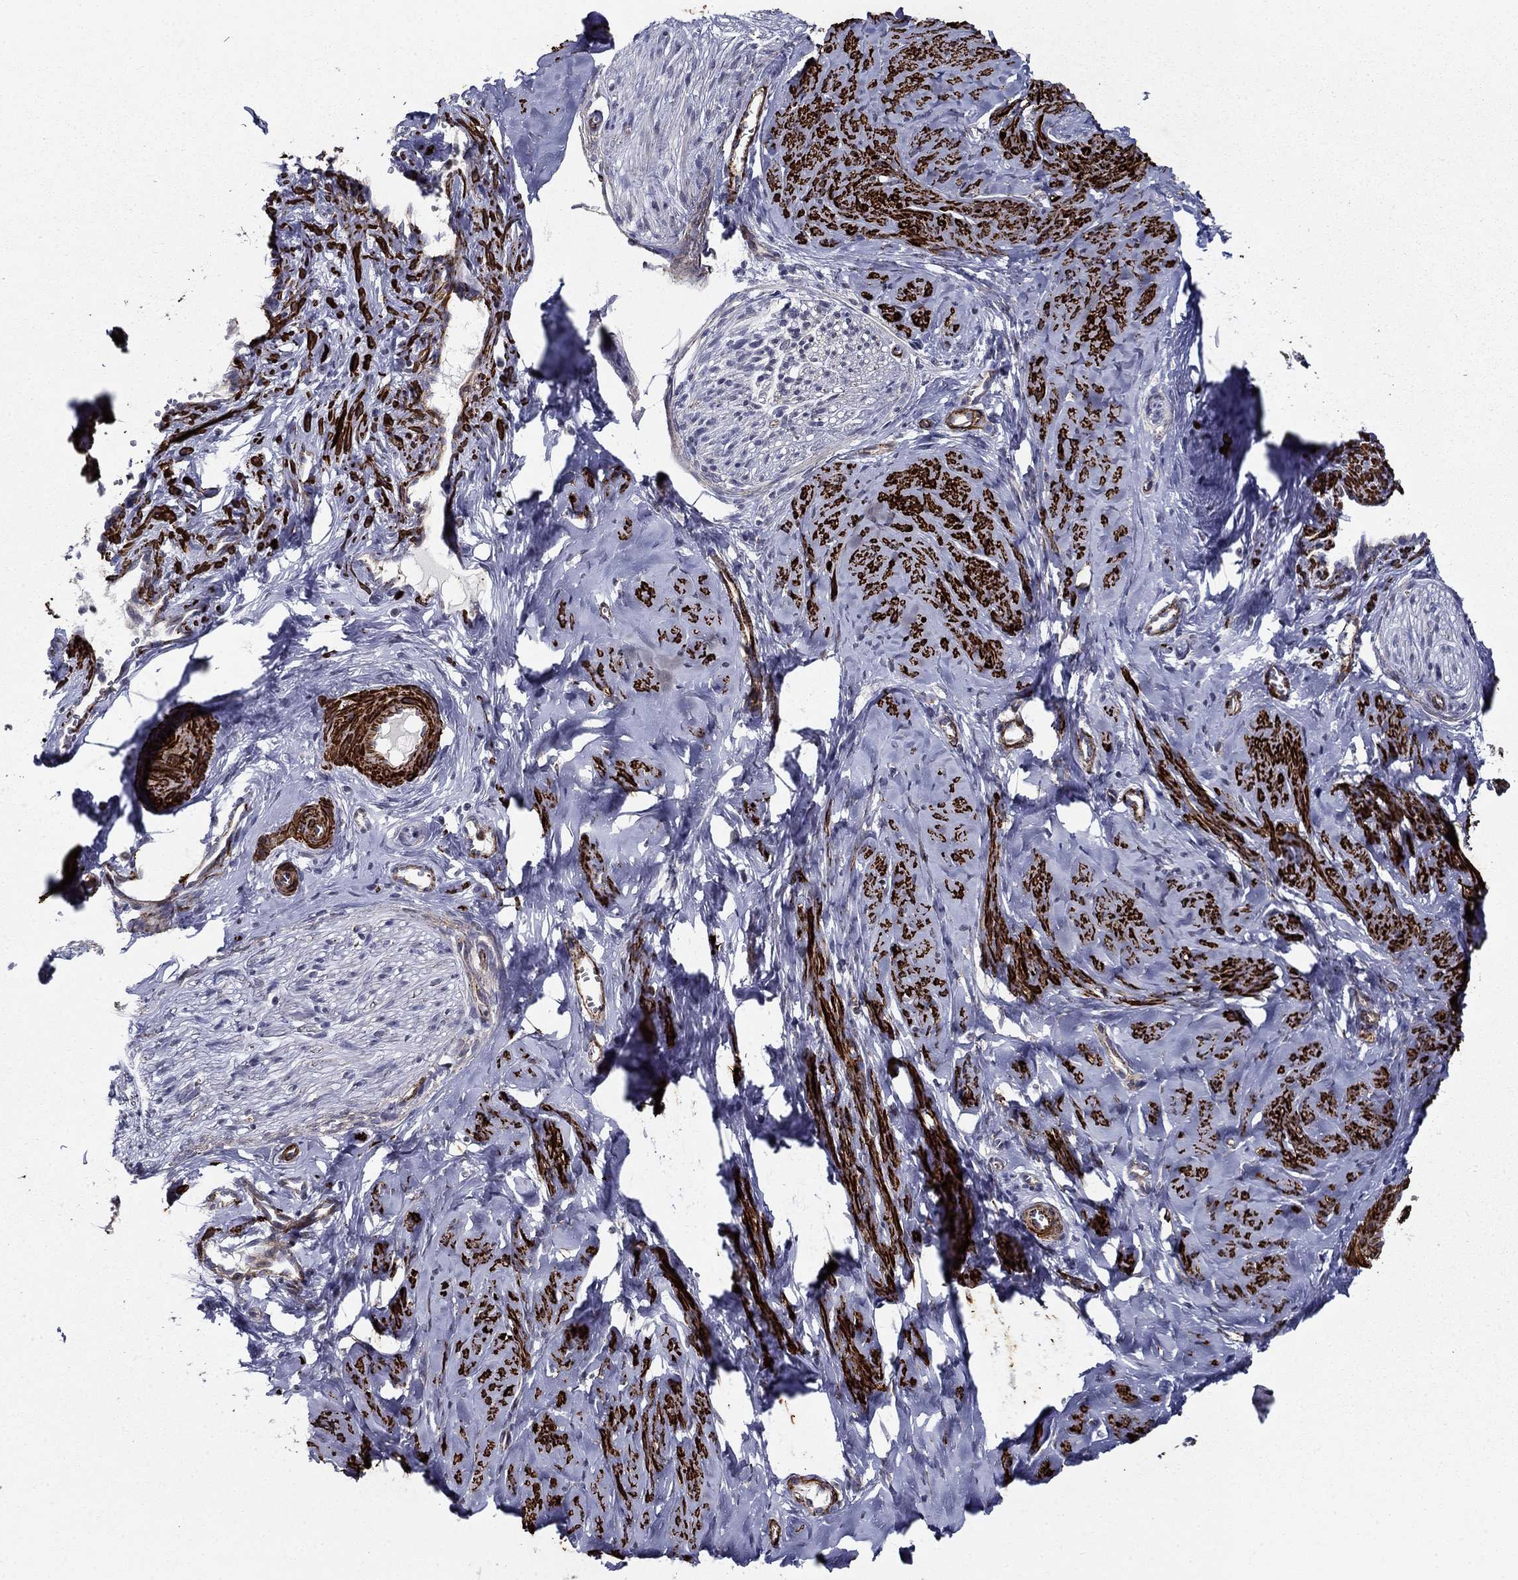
{"staining": {"intensity": "strong", "quantity": ">75%", "location": "cytoplasmic/membranous"}, "tissue": "smooth muscle", "cell_type": "Smooth muscle cells", "image_type": "normal", "snomed": [{"axis": "morphology", "description": "Normal tissue, NOS"}, {"axis": "topography", "description": "Smooth muscle"}], "caption": "The histopathology image displays a brown stain indicating the presence of a protein in the cytoplasmic/membranous of smooth muscle cells in smooth muscle. (DAB = brown stain, brightfield microscopy at high magnification).", "gene": "KRBA1", "patient": {"sex": "female", "age": 48}}